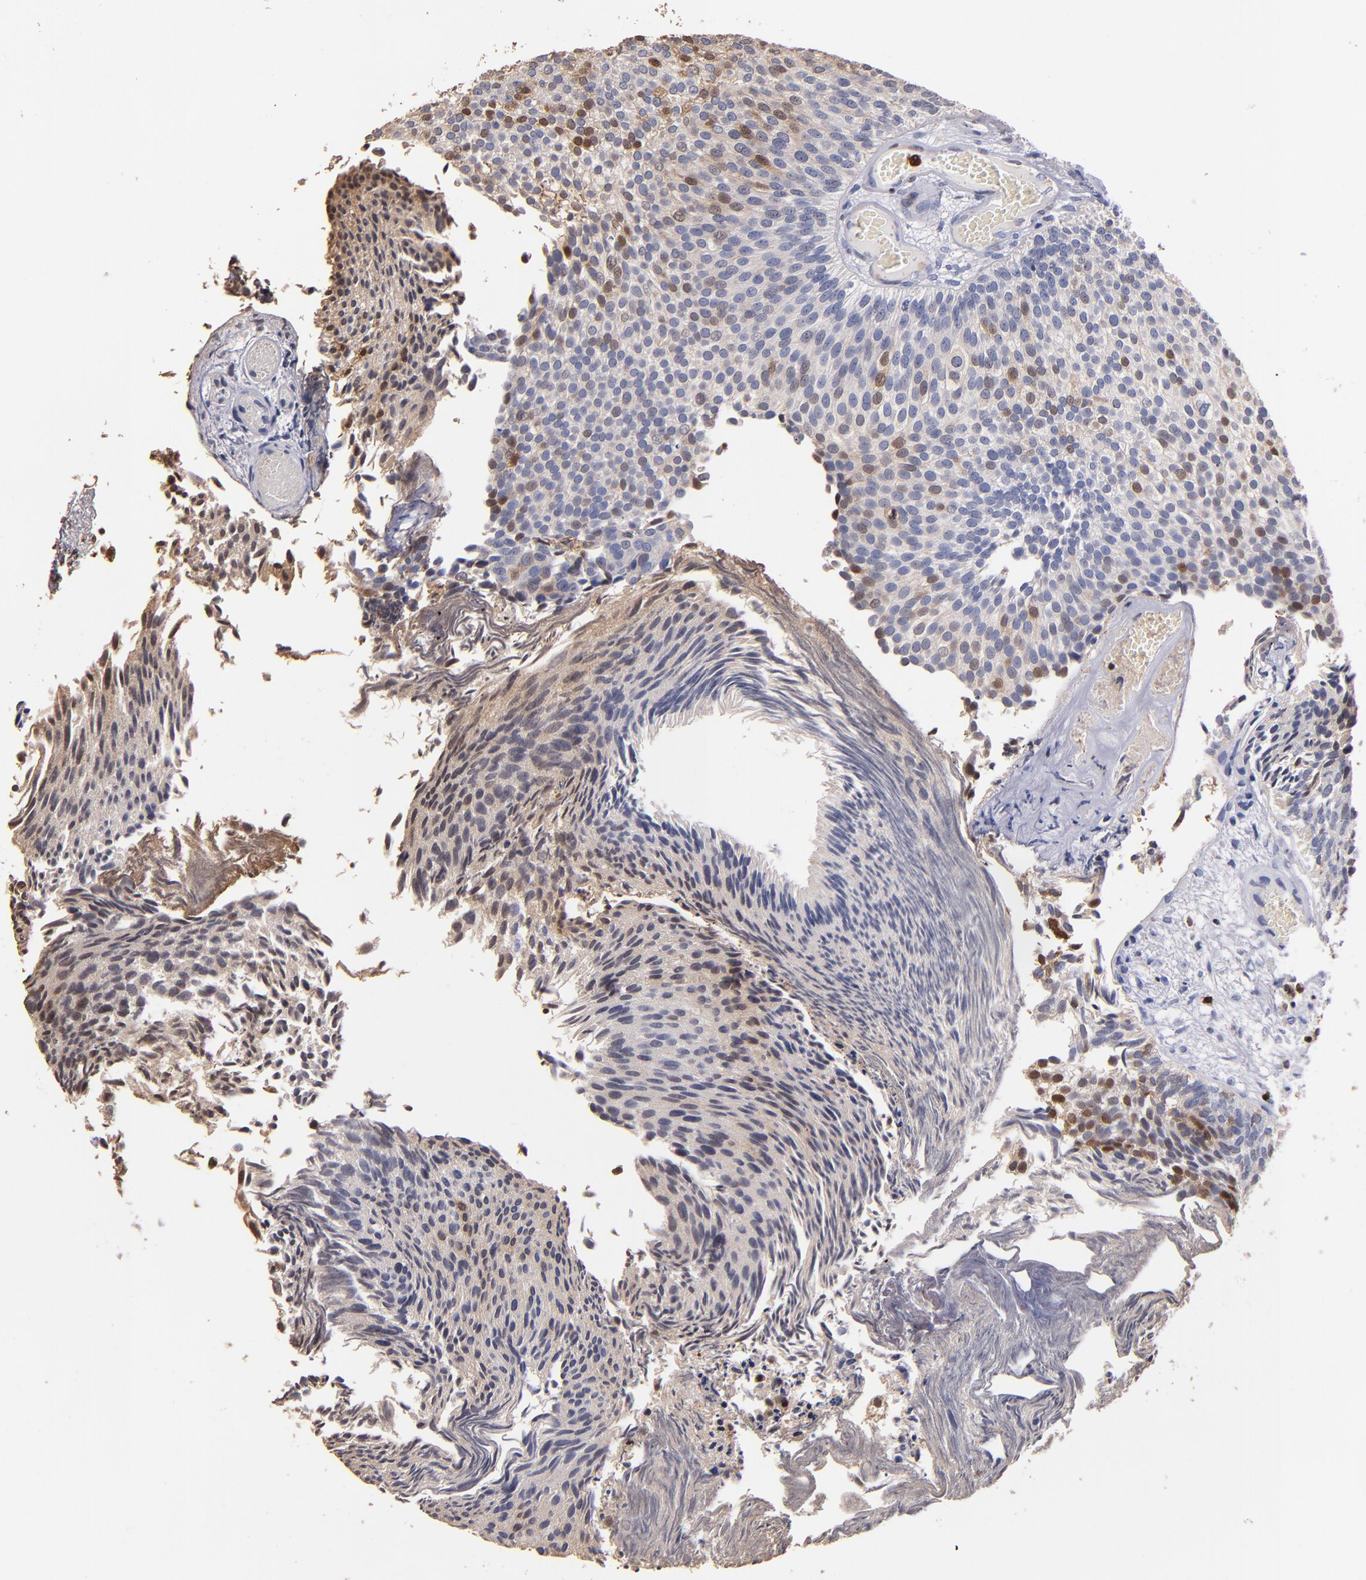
{"staining": {"intensity": "moderate", "quantity": "<25%", "location": "cytoplasmic/membranous,nuclear"}, "tissue": "urothelial cancer", "cell_type": "Tumor cells", "image_type": "cancer", "snomed": [{"axis": "morphology", "description": "Urothelial carcinoma, Low grade"}, {"axis": "topography", "description": "Urinary bladder"}], "caption": "The image displays staining of low-grade urothelial carcinoma, revealing moderate cytoplasmic/membranous and nuclear protein staining (brown color) within tumor cells.", "gene": "S100A4", "patient": {"sex": "male", "age": 84}}